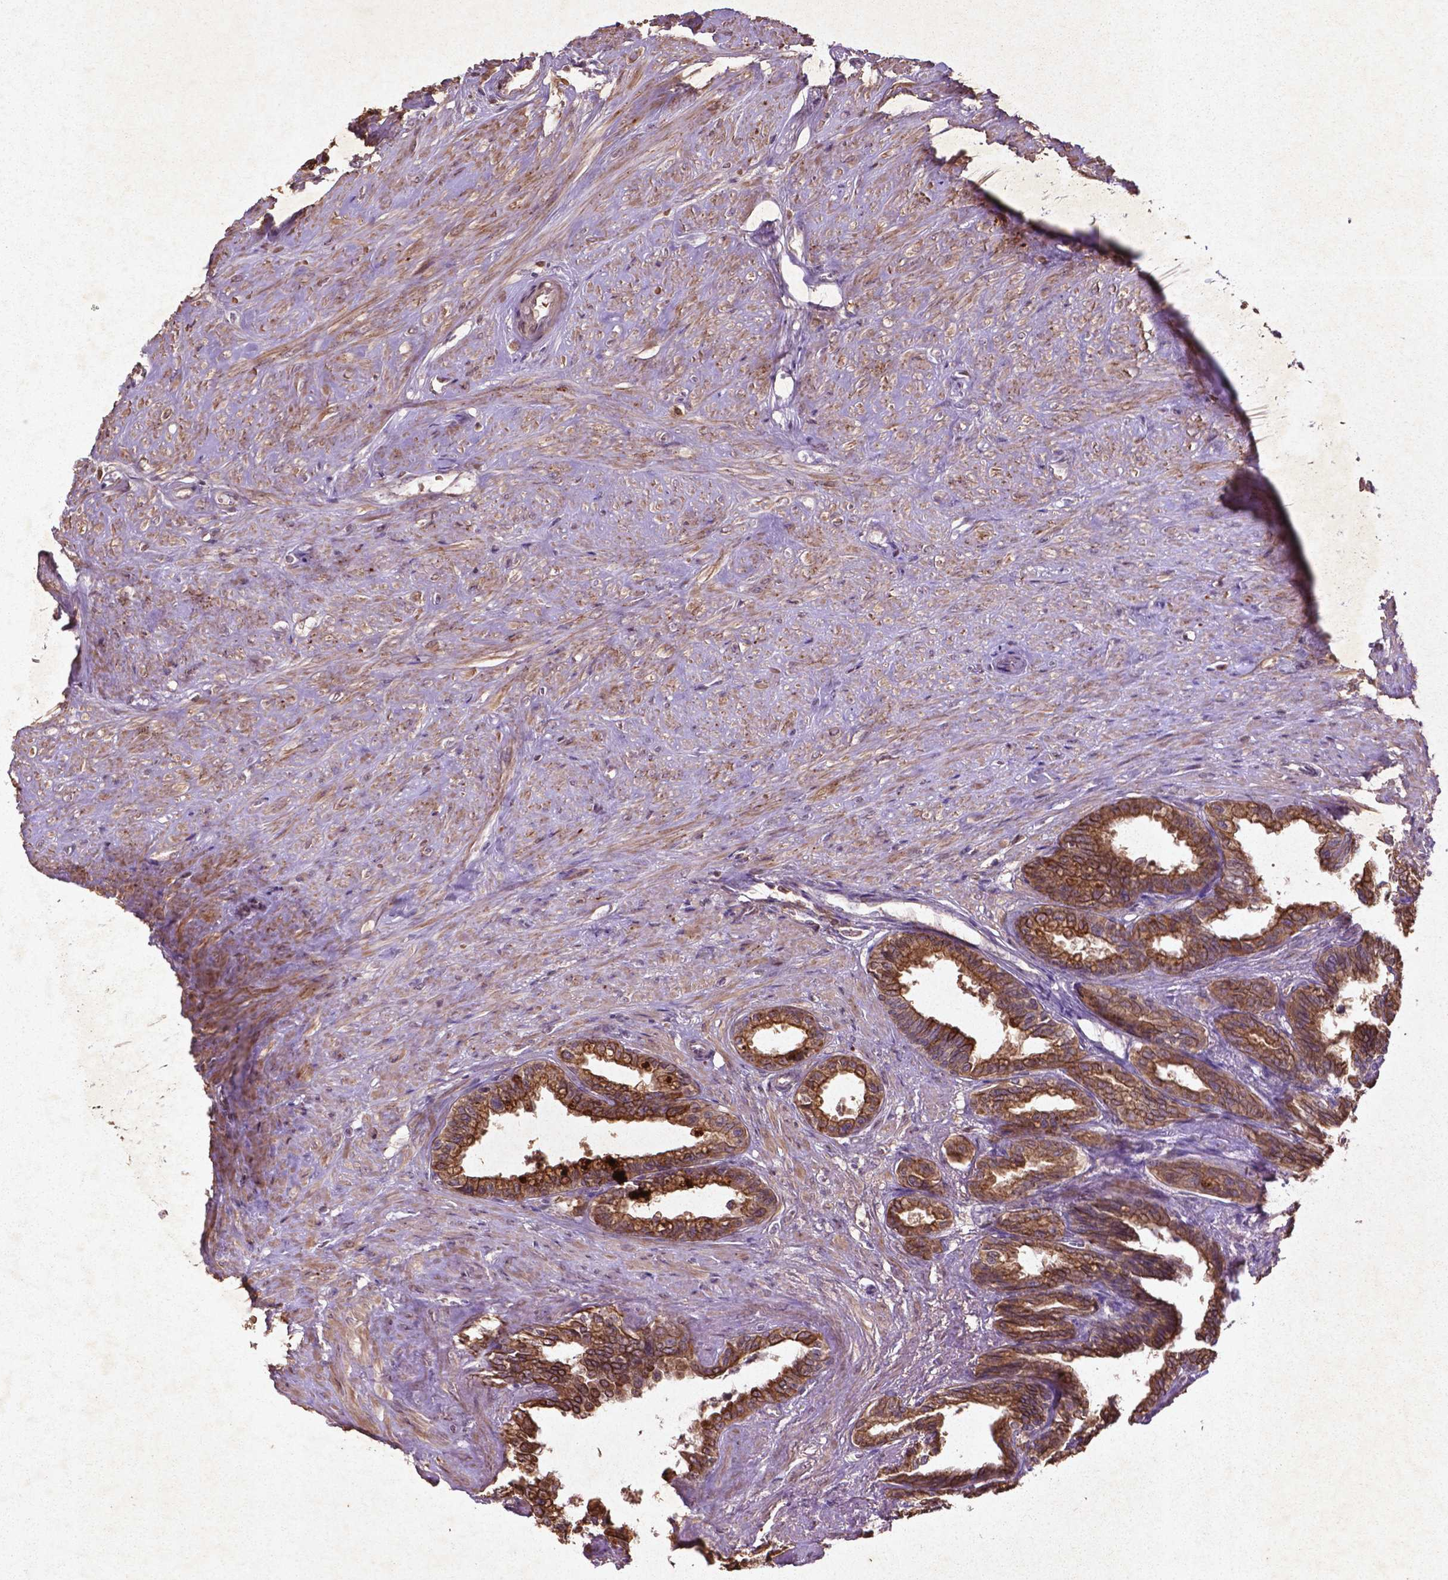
{"staining": {"intensity": "strong", "quantity": ">75%", "location": "cytoplasmic/membranous"}, "tissue": "seminal vesicle", "cell_type": "Glandular cells", "image_type": "normal", "snomed": [{"axis": "morphology", "description": "Normal tissue, NOS"}, {"axis": "morphology", "description": "Urothelial carcinoma, NOS"}, {"axis": "topography", "description": "Urinary bladder"}, {"axis": "topography", "description": "Seminal veicle"}], "caption": "A brown stain highlights strong cytoplasmic/membranous expression of a protein in glandular cells of unremarkable human seminal vesicle.", "gene": "COQ2", "patient": {"sex": "male", "age": 76}}